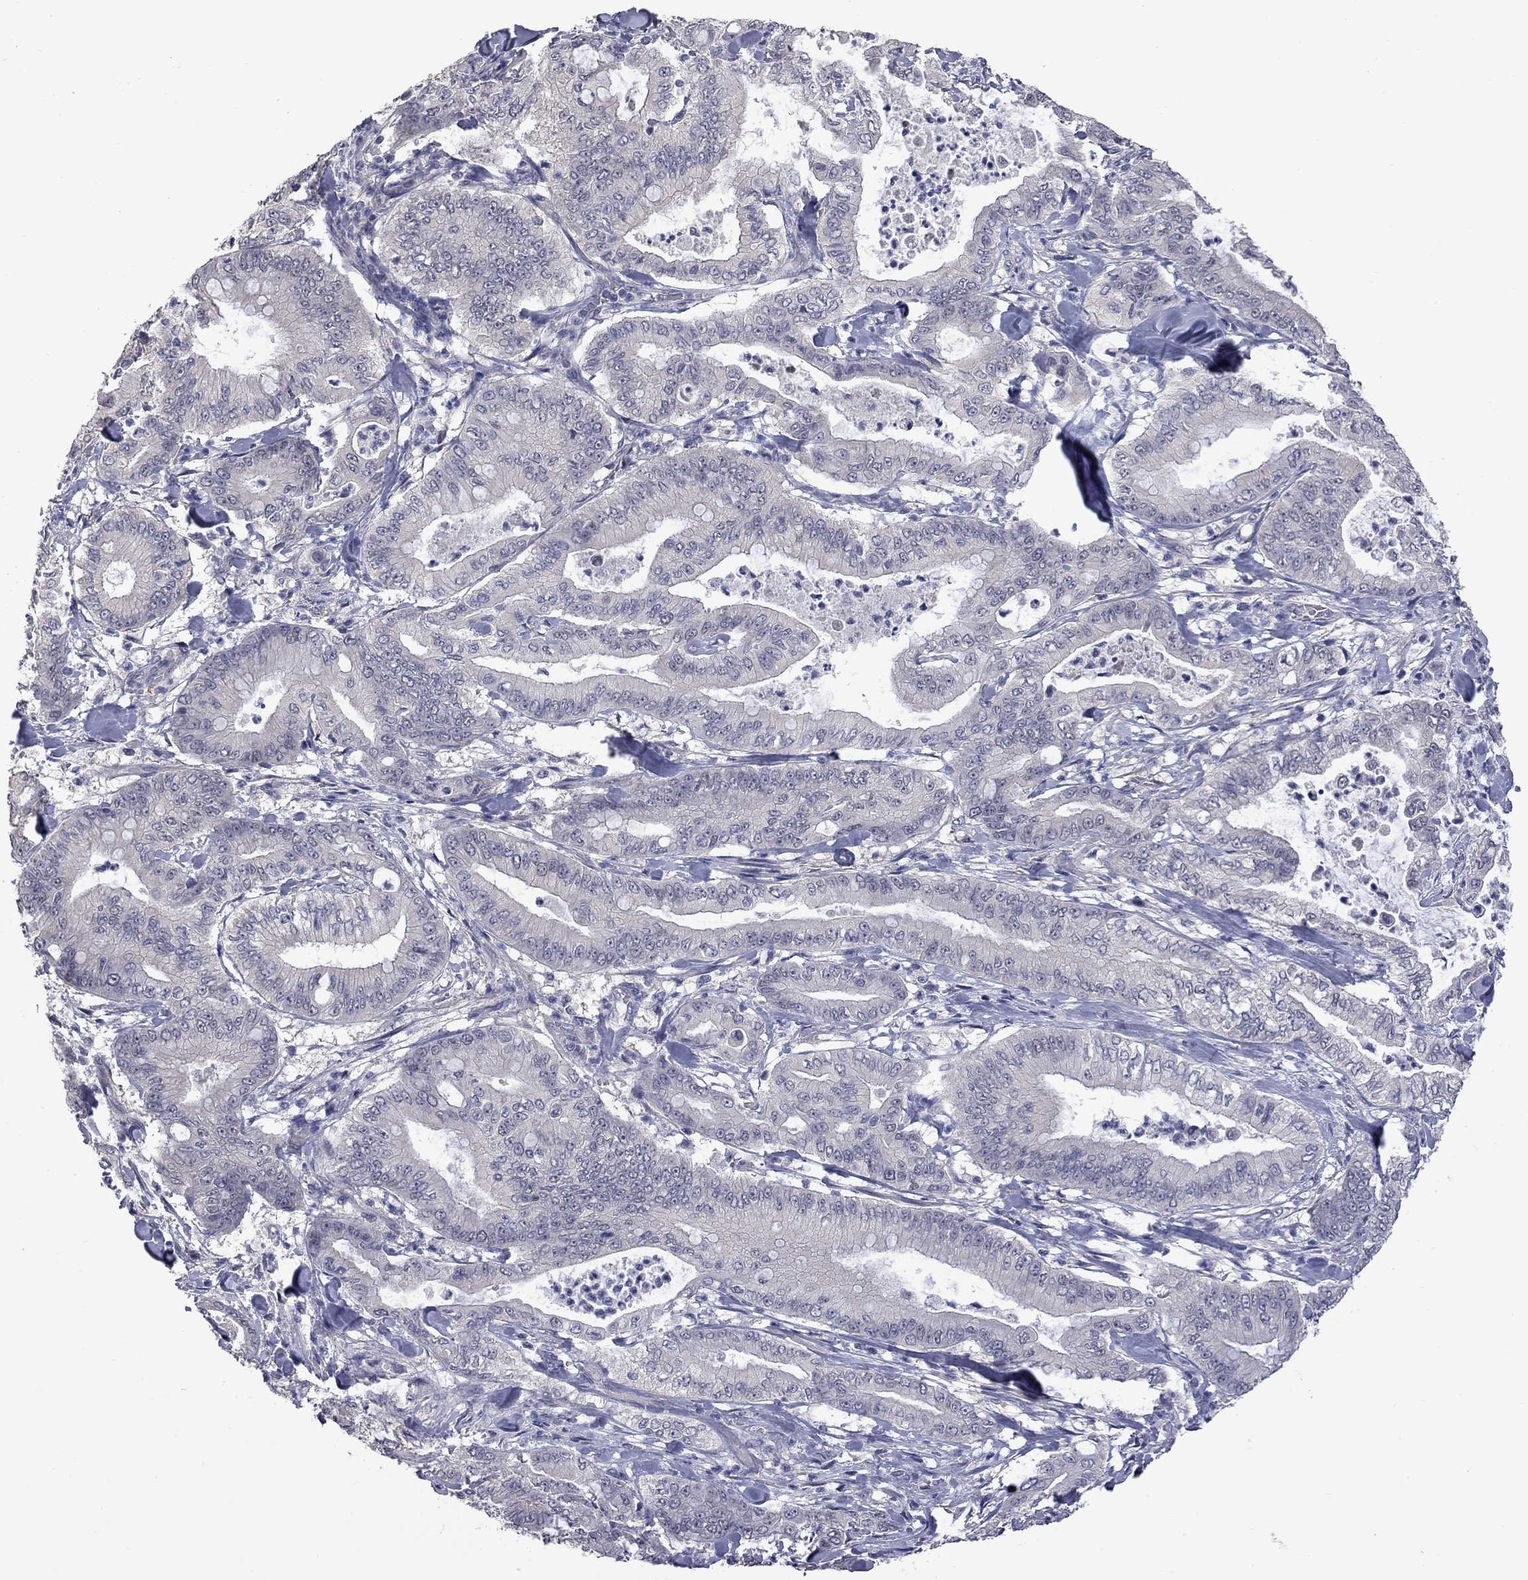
{"staining": {"intensity": "negative", "quantity": "none", "location": "none"}, "tissue": "pancreatic cancer", "cell_type": "Tumor cells", "image_type": "cancer", "snomed": [{"axis": "morphology", "description": "Adenocarcinoma, NOS"}, {"axis": "topography", "description": "Pancreas"}], "caption": "High magnification brightfield microscopy of pancreatic cancer (adenocarcinoma) stained with DAB (brown) and counterstained with hematoxylin (blue): tumor cells show no significant positivity.", "gene": "FABP12", "patient": {"sex": "male", "age": 71}}